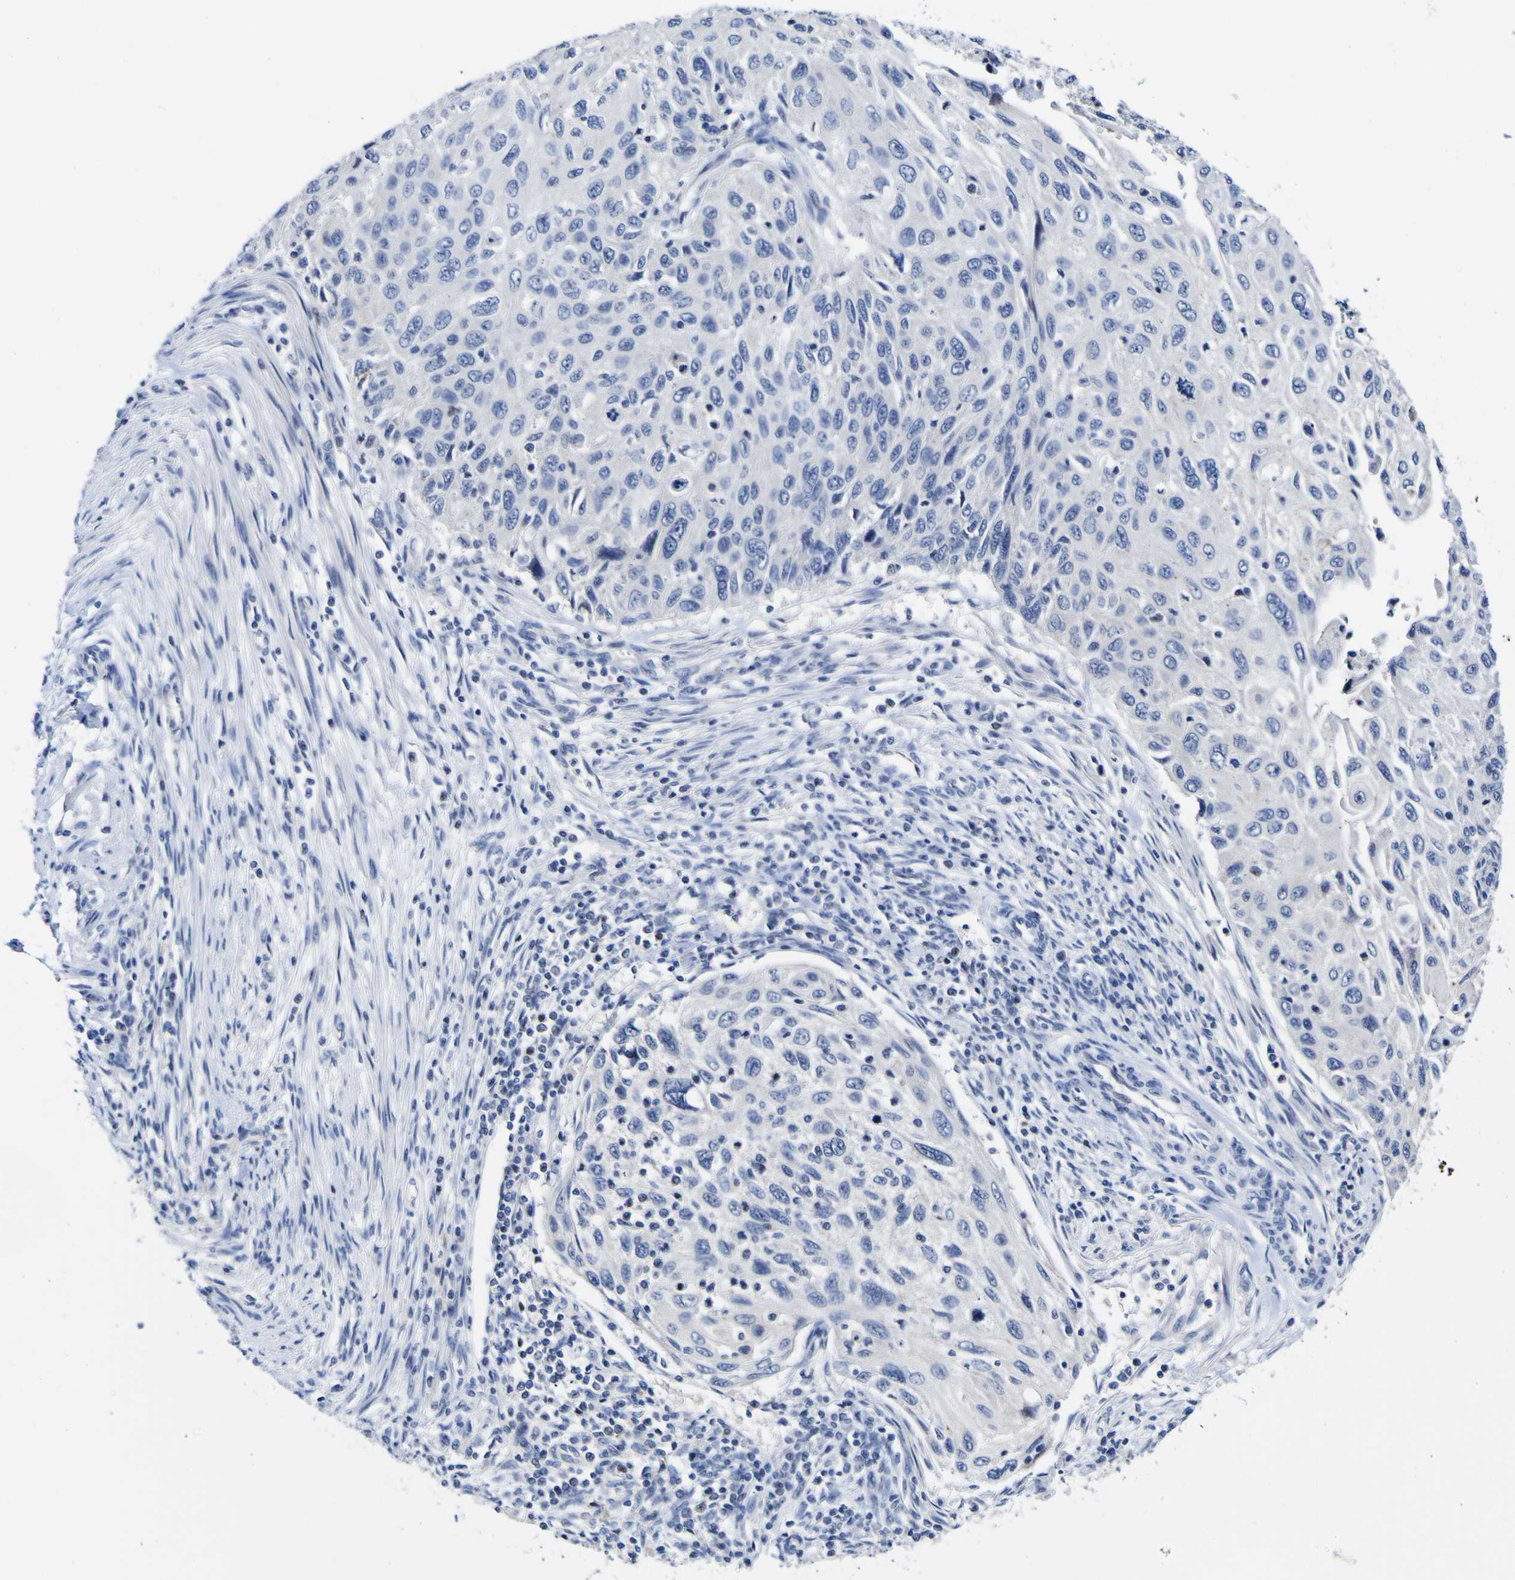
{"staining": {"intensity": "negative", "quantity": "none", "location": "none"}, "tissue": "cervical cancer", "cell_type": "Tumor cells", "image_type": "cancer", "snomed": [{"axis": "morphology", "description": "Squamous cell carcinoma, NOS"}, {"axis": "topography", "description": "Cervix"}], "caption": "This photomicrograph is of cervical cancer (squamous cell carcinoma) stained with IHC to label a protein in brown with the nuclei are counter-stained blue. There is no staining in tumor cells.", "gene": "CASP6", "patient": {"sex": "female", "age": 70}}